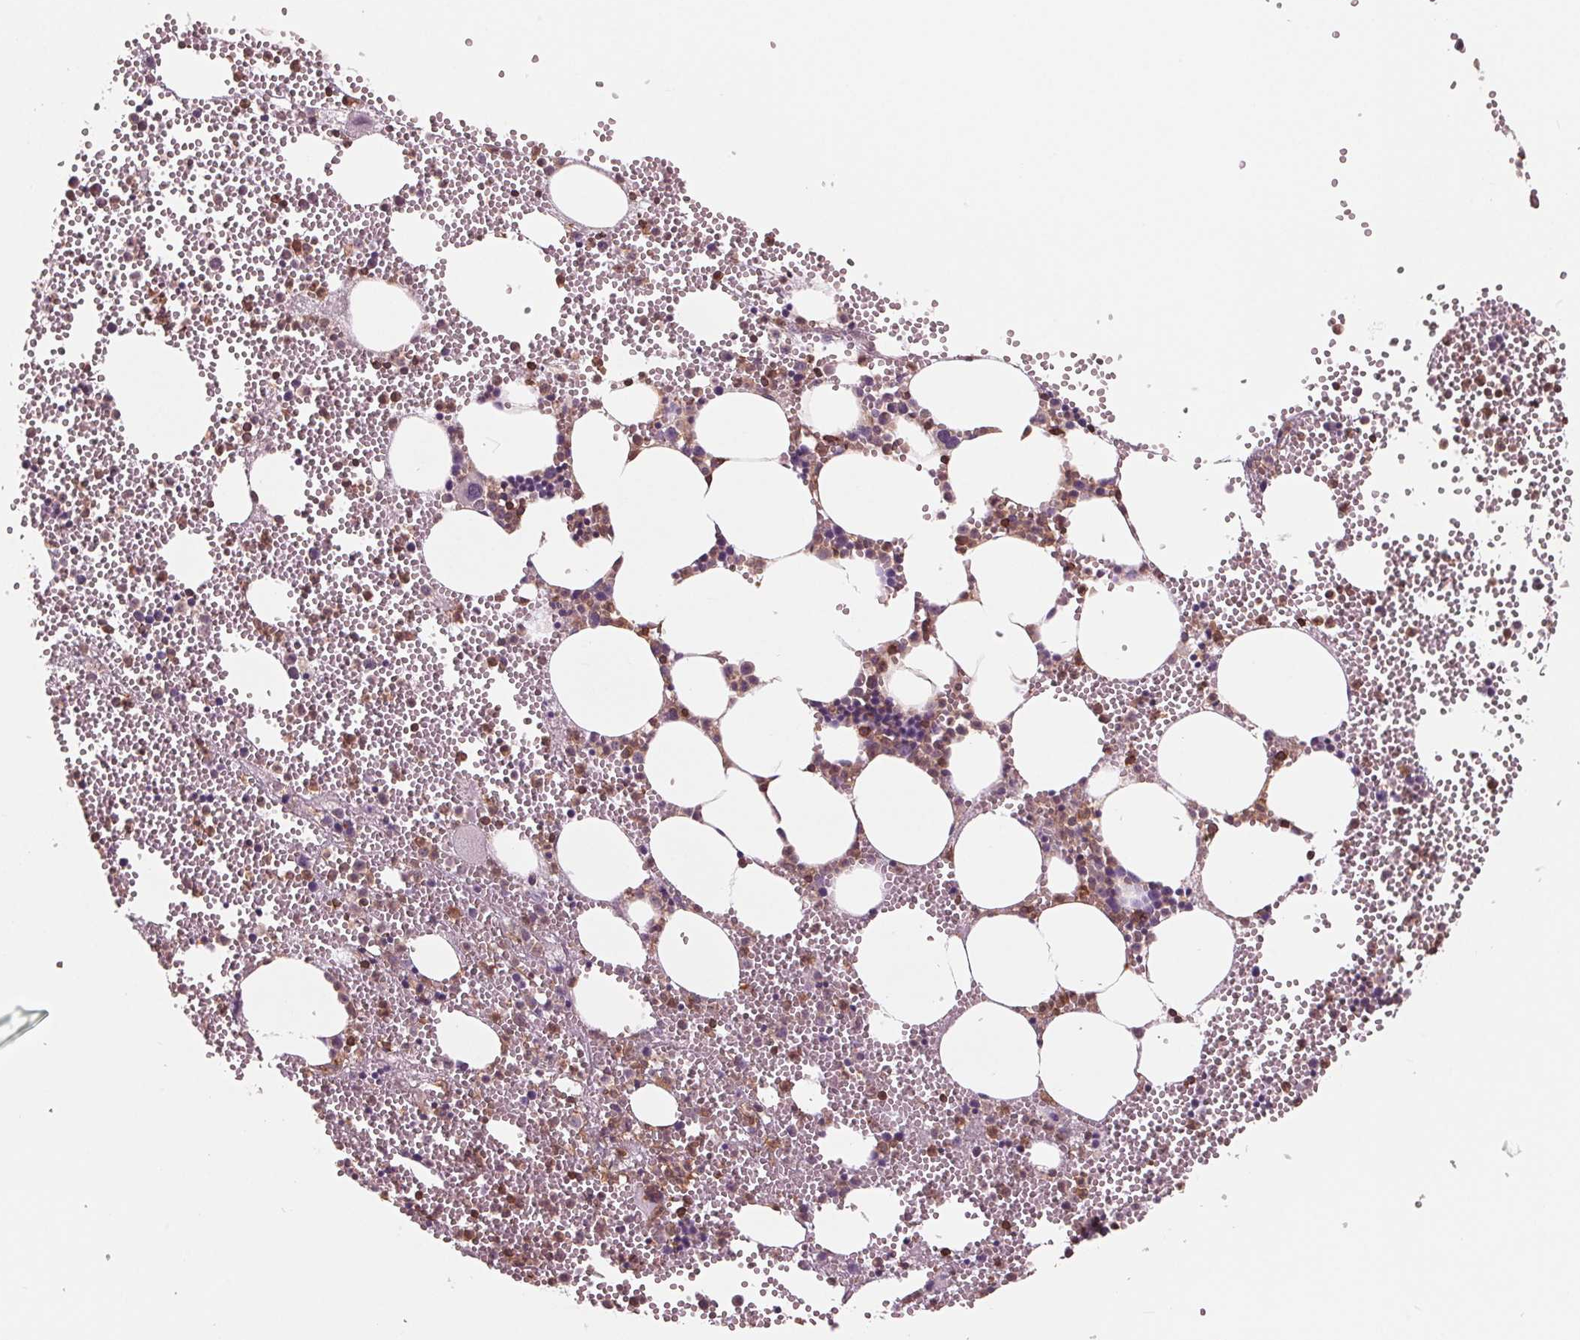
{"staining": {"intensity": "moderate", "quantity": ">75%", "location": "cytoplasmic/membranous"}, "tissue": "bone marrow", "cell_type": "Hematopoietic cells", "image_type": "normal", "snomed": [{"axis": "morphology", "description": "Normal tissue, NOS"}, {"axis": "topography", "description": "Bone marrow"}], "caption": "This histopathology image displays immunohistochemistry (IHC) staining of normal bone marrow, with medium moderate cytoplasmic/membranous expression in about >75% of hematopoietic cells.", "gene": "ARHGAP25", "patient": {"sex": "male", "age": 89}}